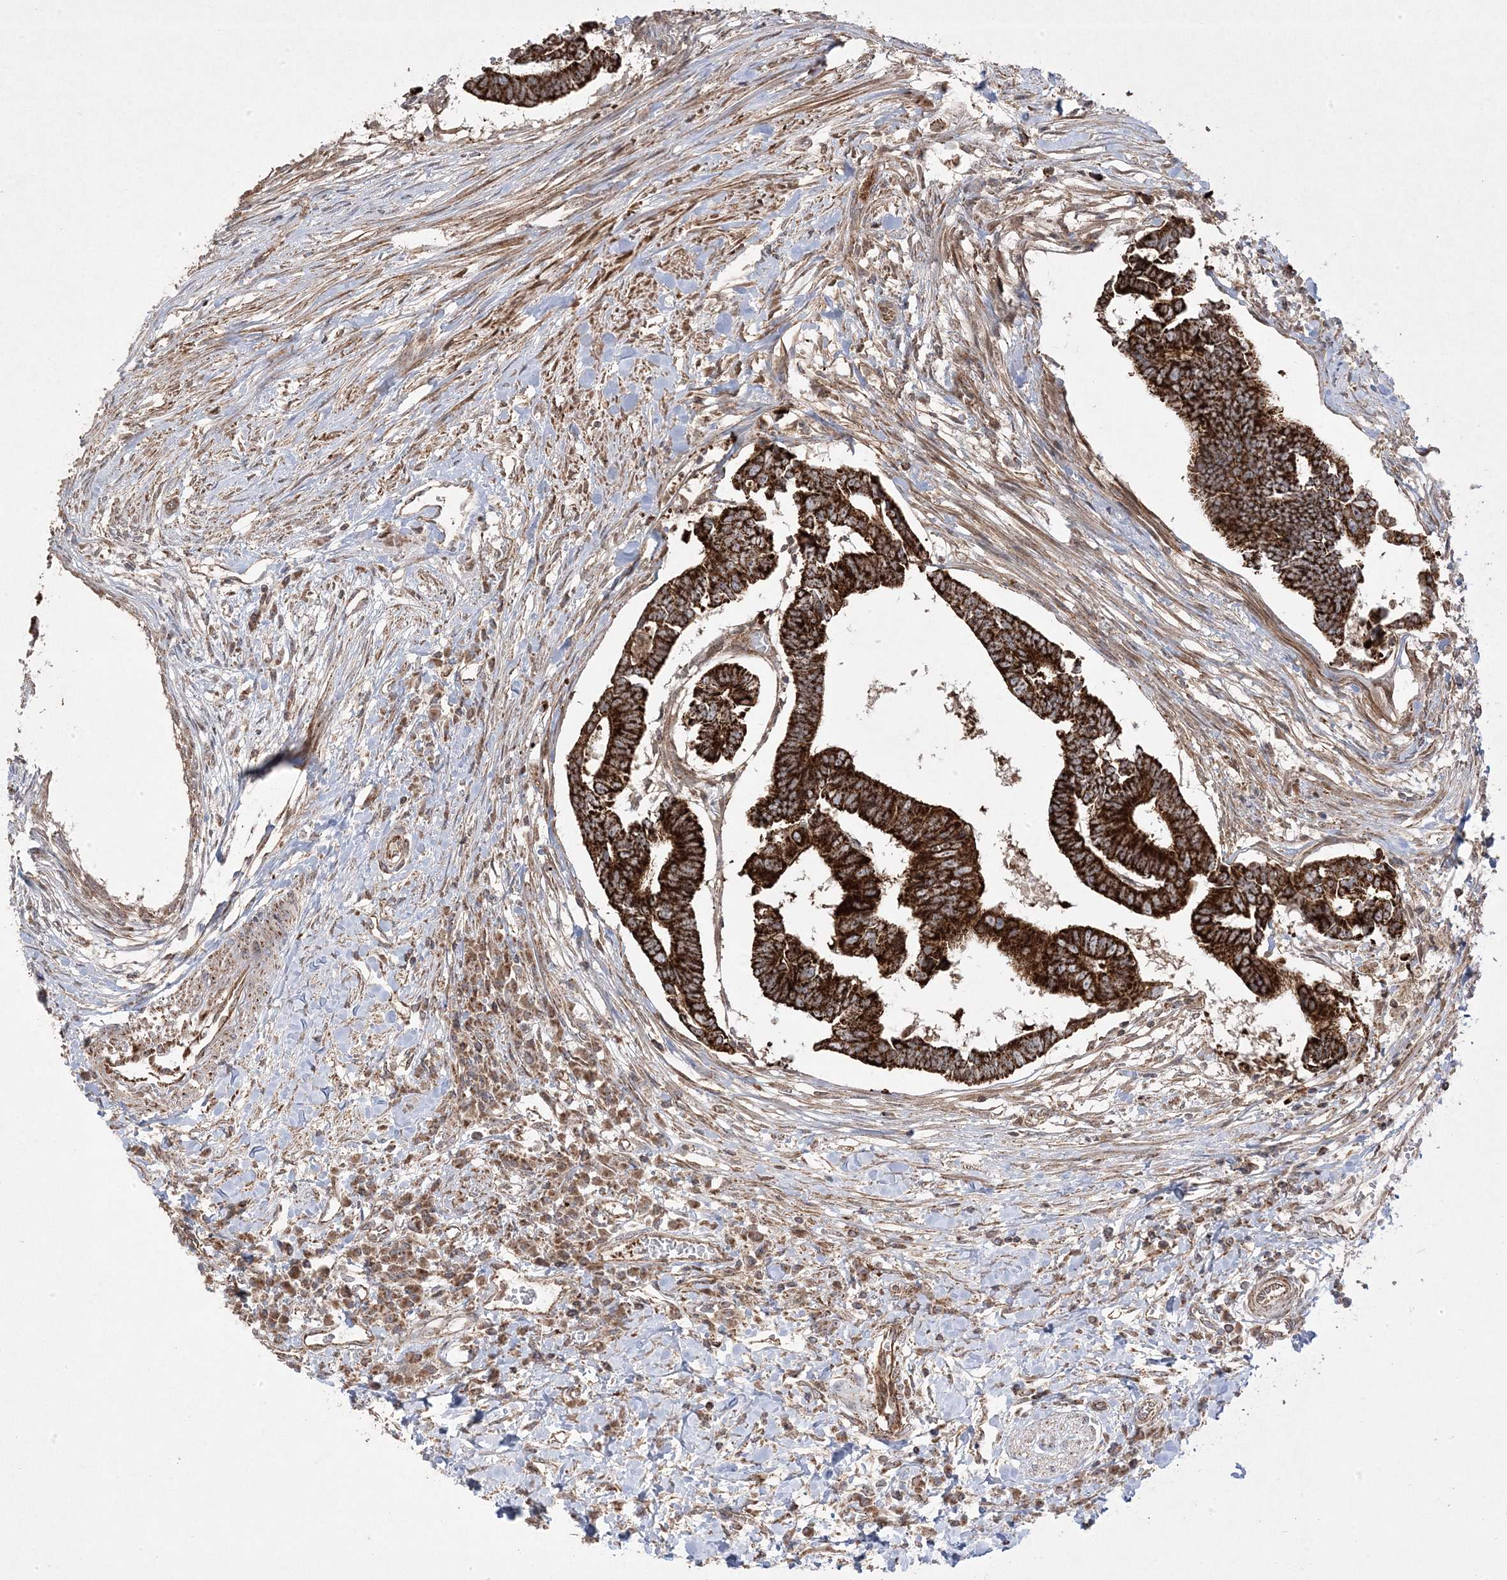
{"staining": {"intensity": "strong", "quantity": ">75%", "location": "cytoplasmic/membranous"}, "tissue": "colorectal cancer", "cell_type": "Tumor cells", "image_type": "cancer", "snomed": [{"axis": "morphology", "description": "Adenocarcinoma, NOS"}, {"axis": "topography", "description": "Rectum"}], "caption": "A photomicrograph of human adenocarcinoma (colorectal) stained for a protein displays strong cytoplasmic/membranous brown staining in tumor cells. (Stains: DAB in brown, nuclei in blue, Microscopy: brightfield microscopy at high magnification).", "gene": "CLUAP1", "patient": {"sex": "female", "age": 65}}